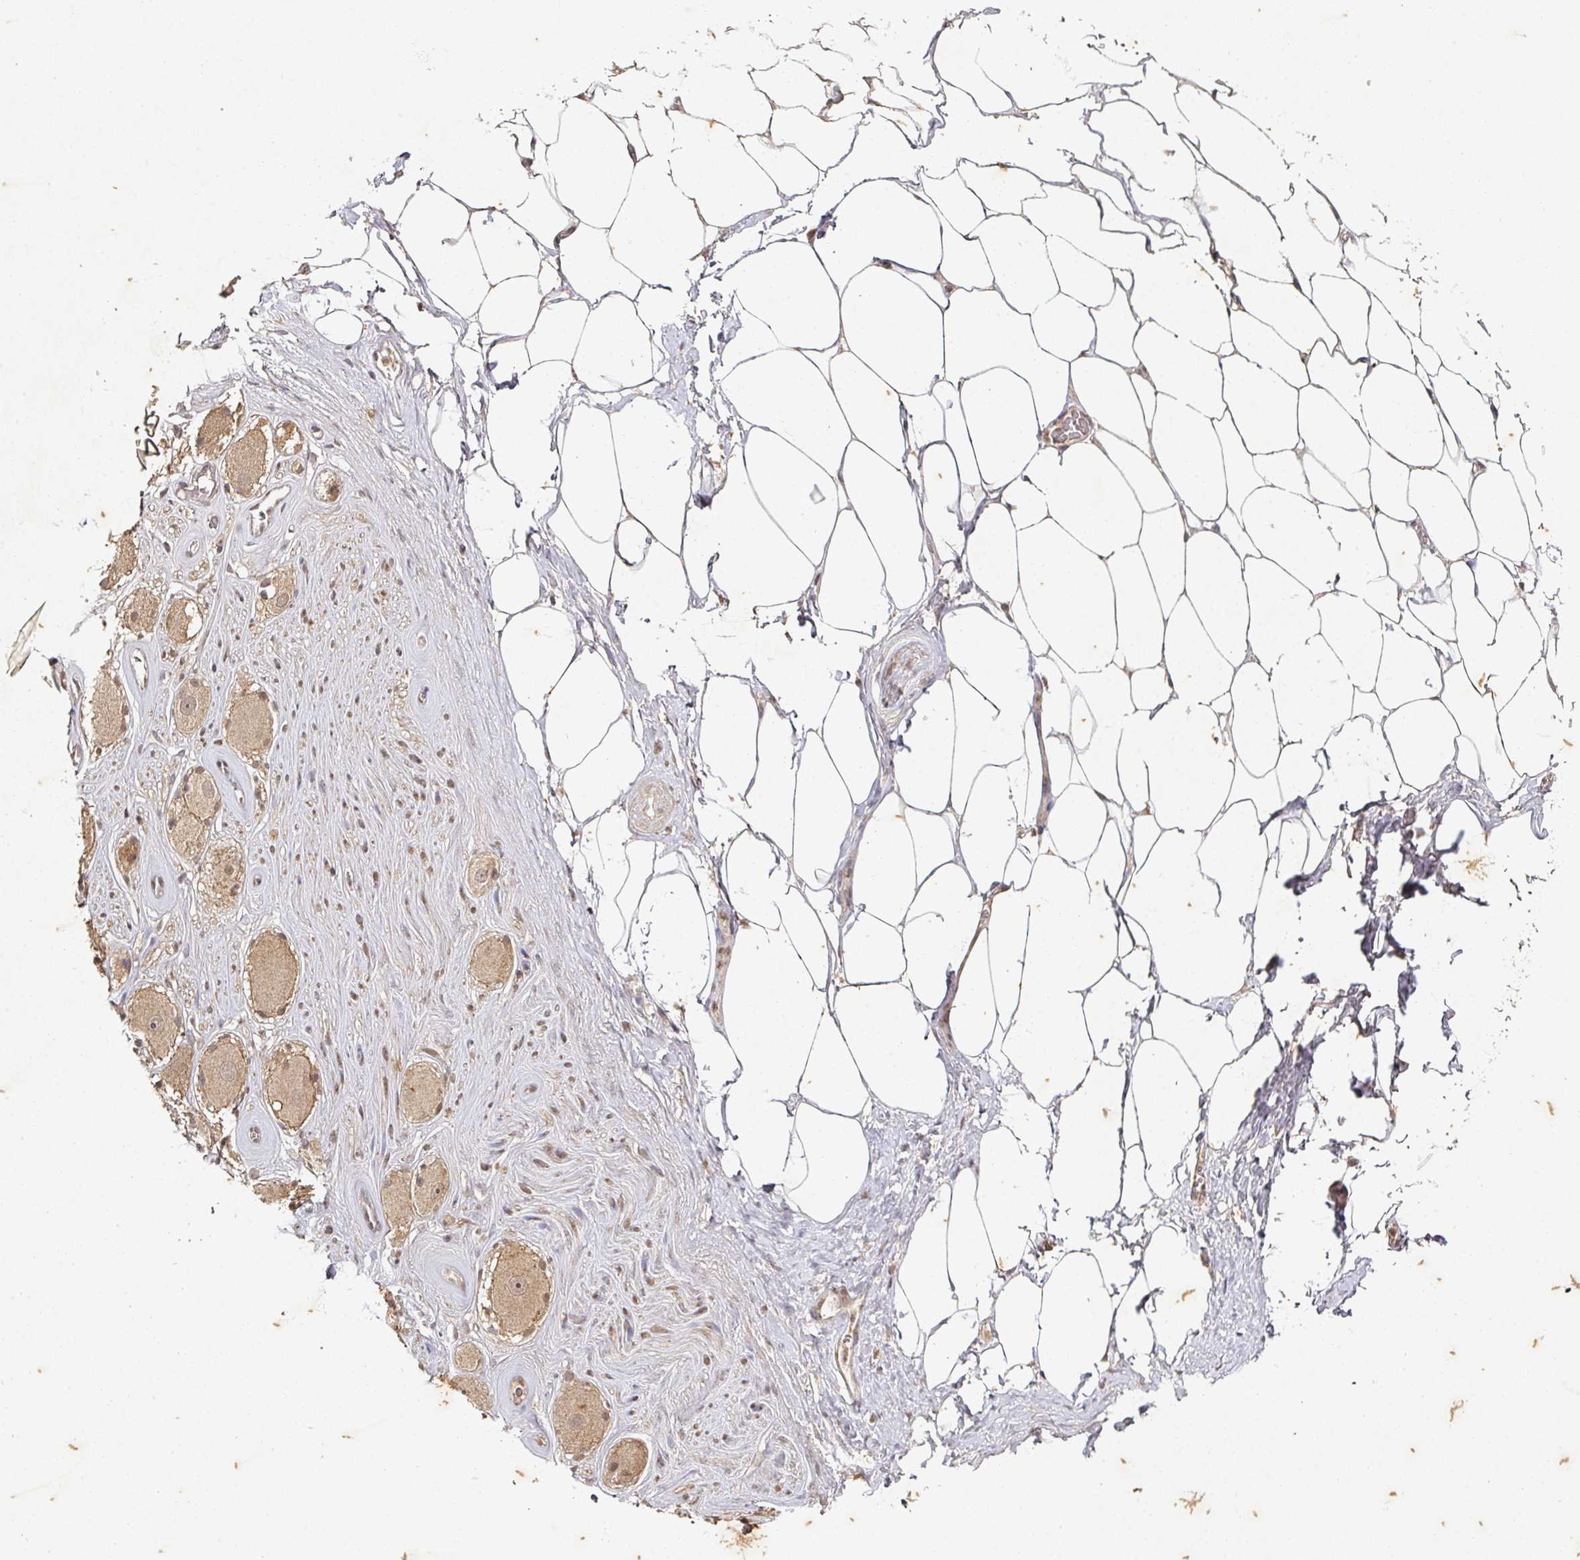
{"staining": {"intensity": "weak", "quantity": "25%-75%", "location": "cytoplasmic/membranous"}, "tissue": "adipose tissue", "cell_type": "Adipocytes", "image_type": "normal", "snomed": [{"axis": "morphology", "description": "Normal tissue, NOS"}, {"axis": "morphology", "description": "Adenocarcinoma, Low grade"}, {"axis": "topography", "description": "Prostate"}, {"axis": "topography", "description": "Peripheral nerve tissue"}], "caption": "This photomicrograph reveals immunohistochemistry staining of unremarkable human adipose tissue, with low weak cytoplasmic/membranous expression in approximately 25%-75% of adipocytes.", "gene": "CAPN5", "patient": {"sex": "male", "age": 63}}